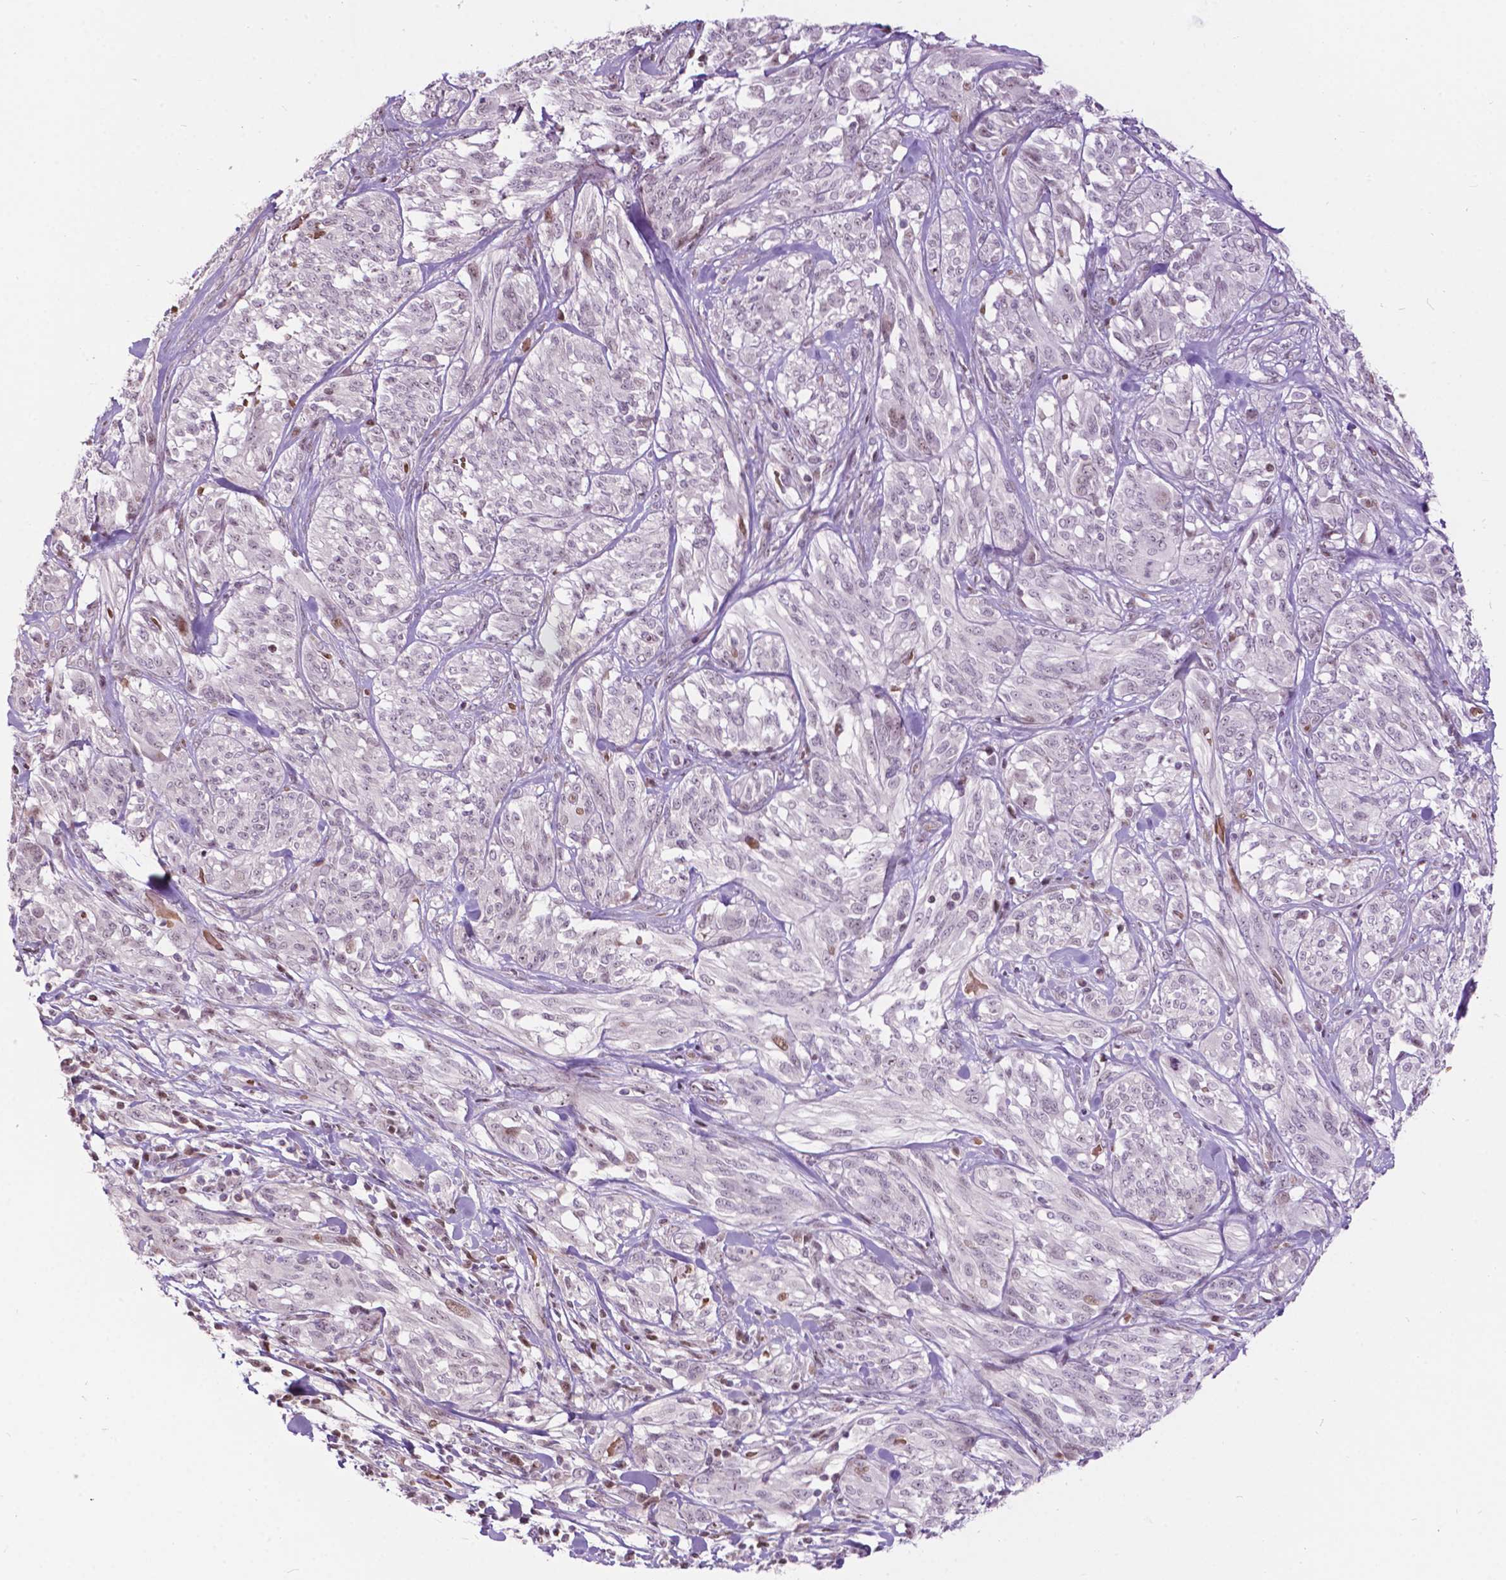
{"staining": {"intensity": "negative", "quantity": "none", "location": "none"}, "tissue": "melanoma", "cell_type": "Tumor cells", "image_type": "cancer", "snomed": [{"axis": "morphology", "description": "Malignant melanoma, NOS"}, {"axis": "topography", "description": "Skin"}], "caption": "DAB immunohistochemical staining of human melanoma shows no significant expression in tumor cells. The staining was performed using DAB (3,3'-diaminobenzidine) to visualize the protein expression in brown, while the nuclei were stained in blue with hematoxylin (Magnification: 20x).", "gene": "PTPN18", "patient": {"sex": "female", "age": 91}}